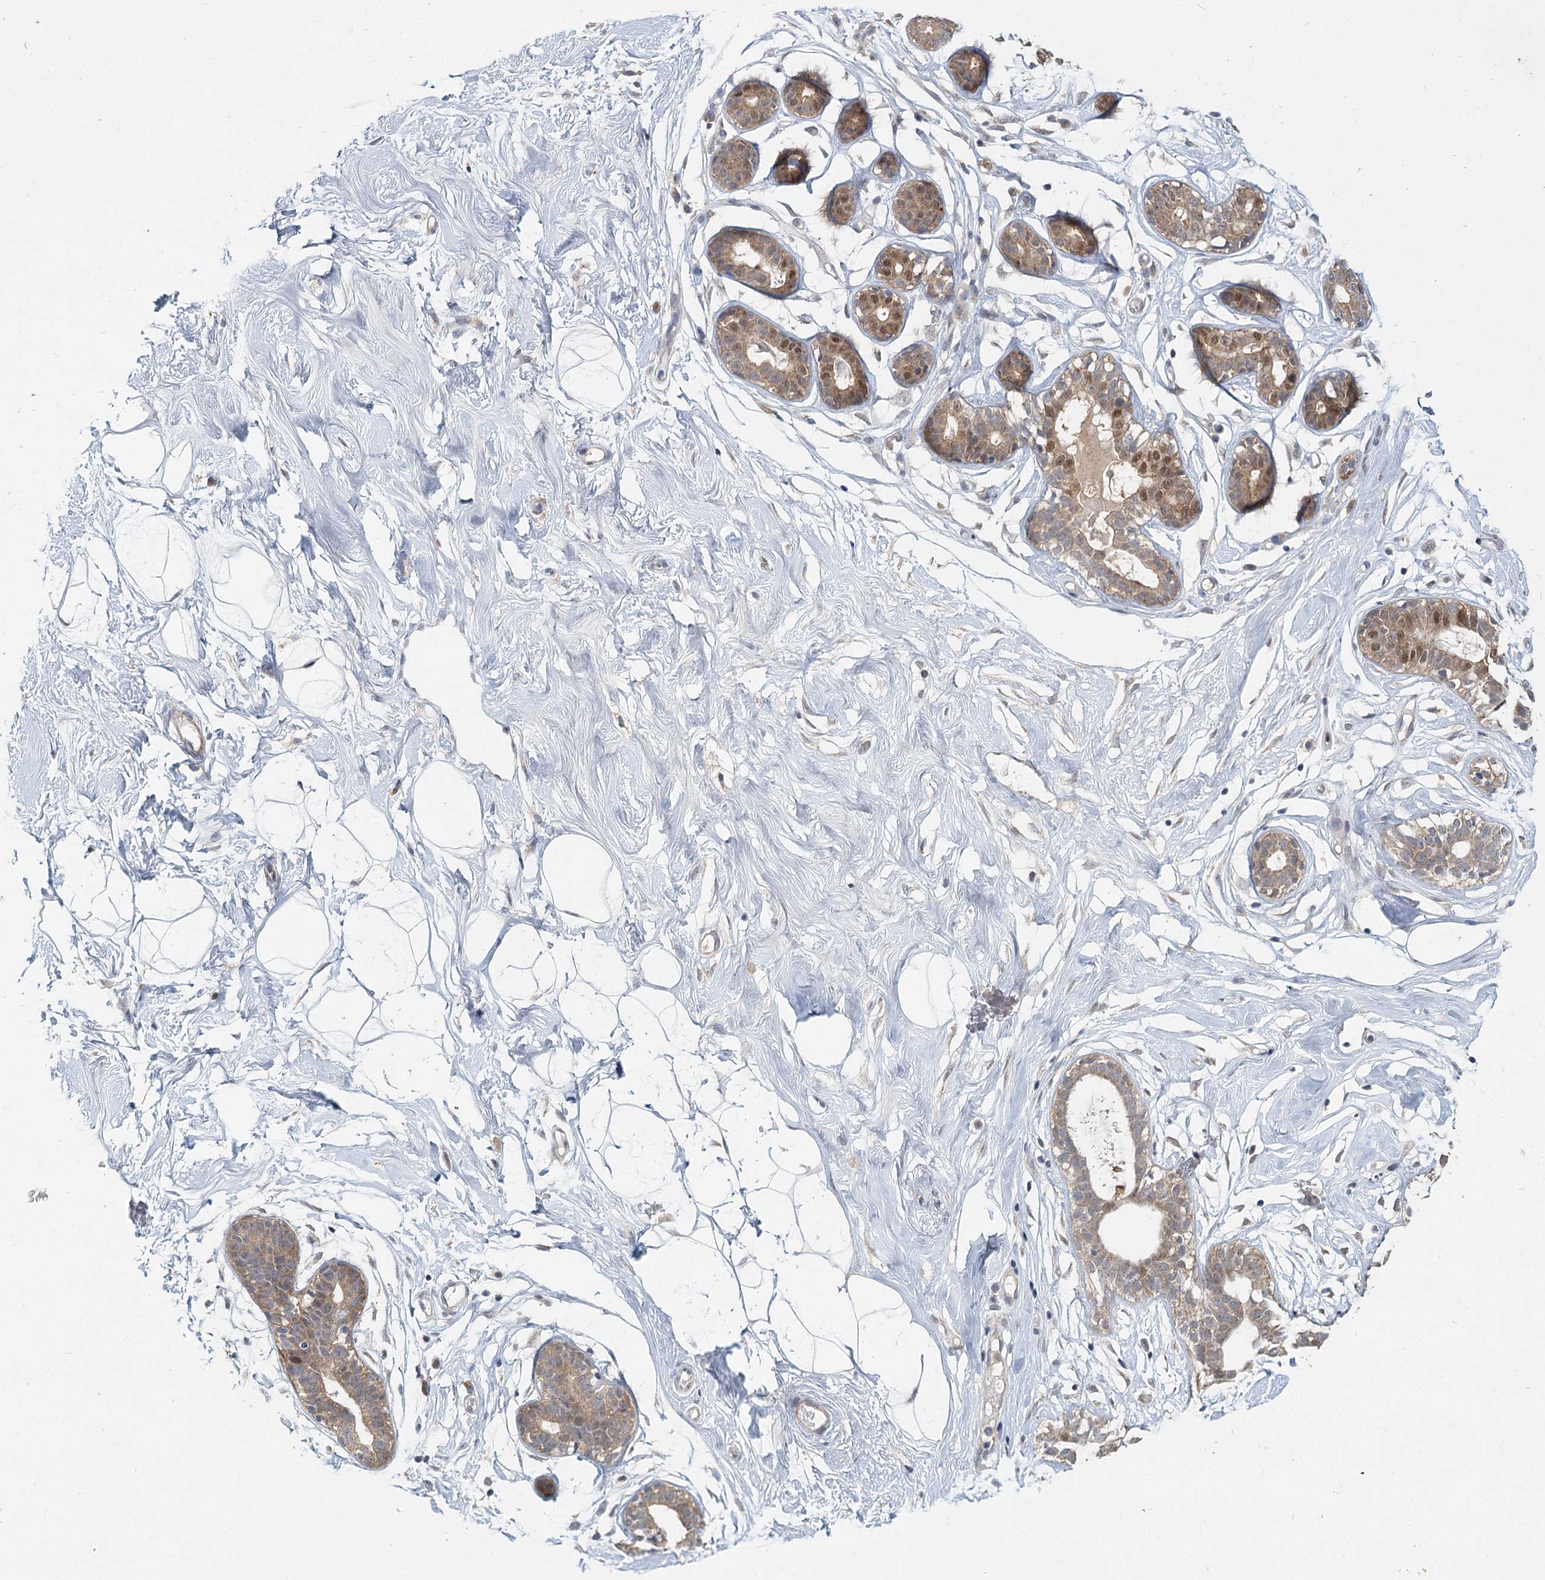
{"staining": {"intensity": "negative", "quantity": "none", "location": "none"}, "tissue": "breast", "cell_type": "Adipocytes", "image_type": "normal", "snomed": [{"axis": "morphology", "description": "Normal tissue, NOS"}, {"axis": "morphology", "description": "Adenoma, NOS"}, {"axis": "topography", "description": "Breast"}], "caption": "Protein analysis of unremarkable breast exhibits no significant positivity in adipocytes. The staining is performed using DAB brown chromogen with nuclei counter-stained in using hematoxylin.", "gene": "AP3B1", "patient": {"sex": "female", "age": 23}}